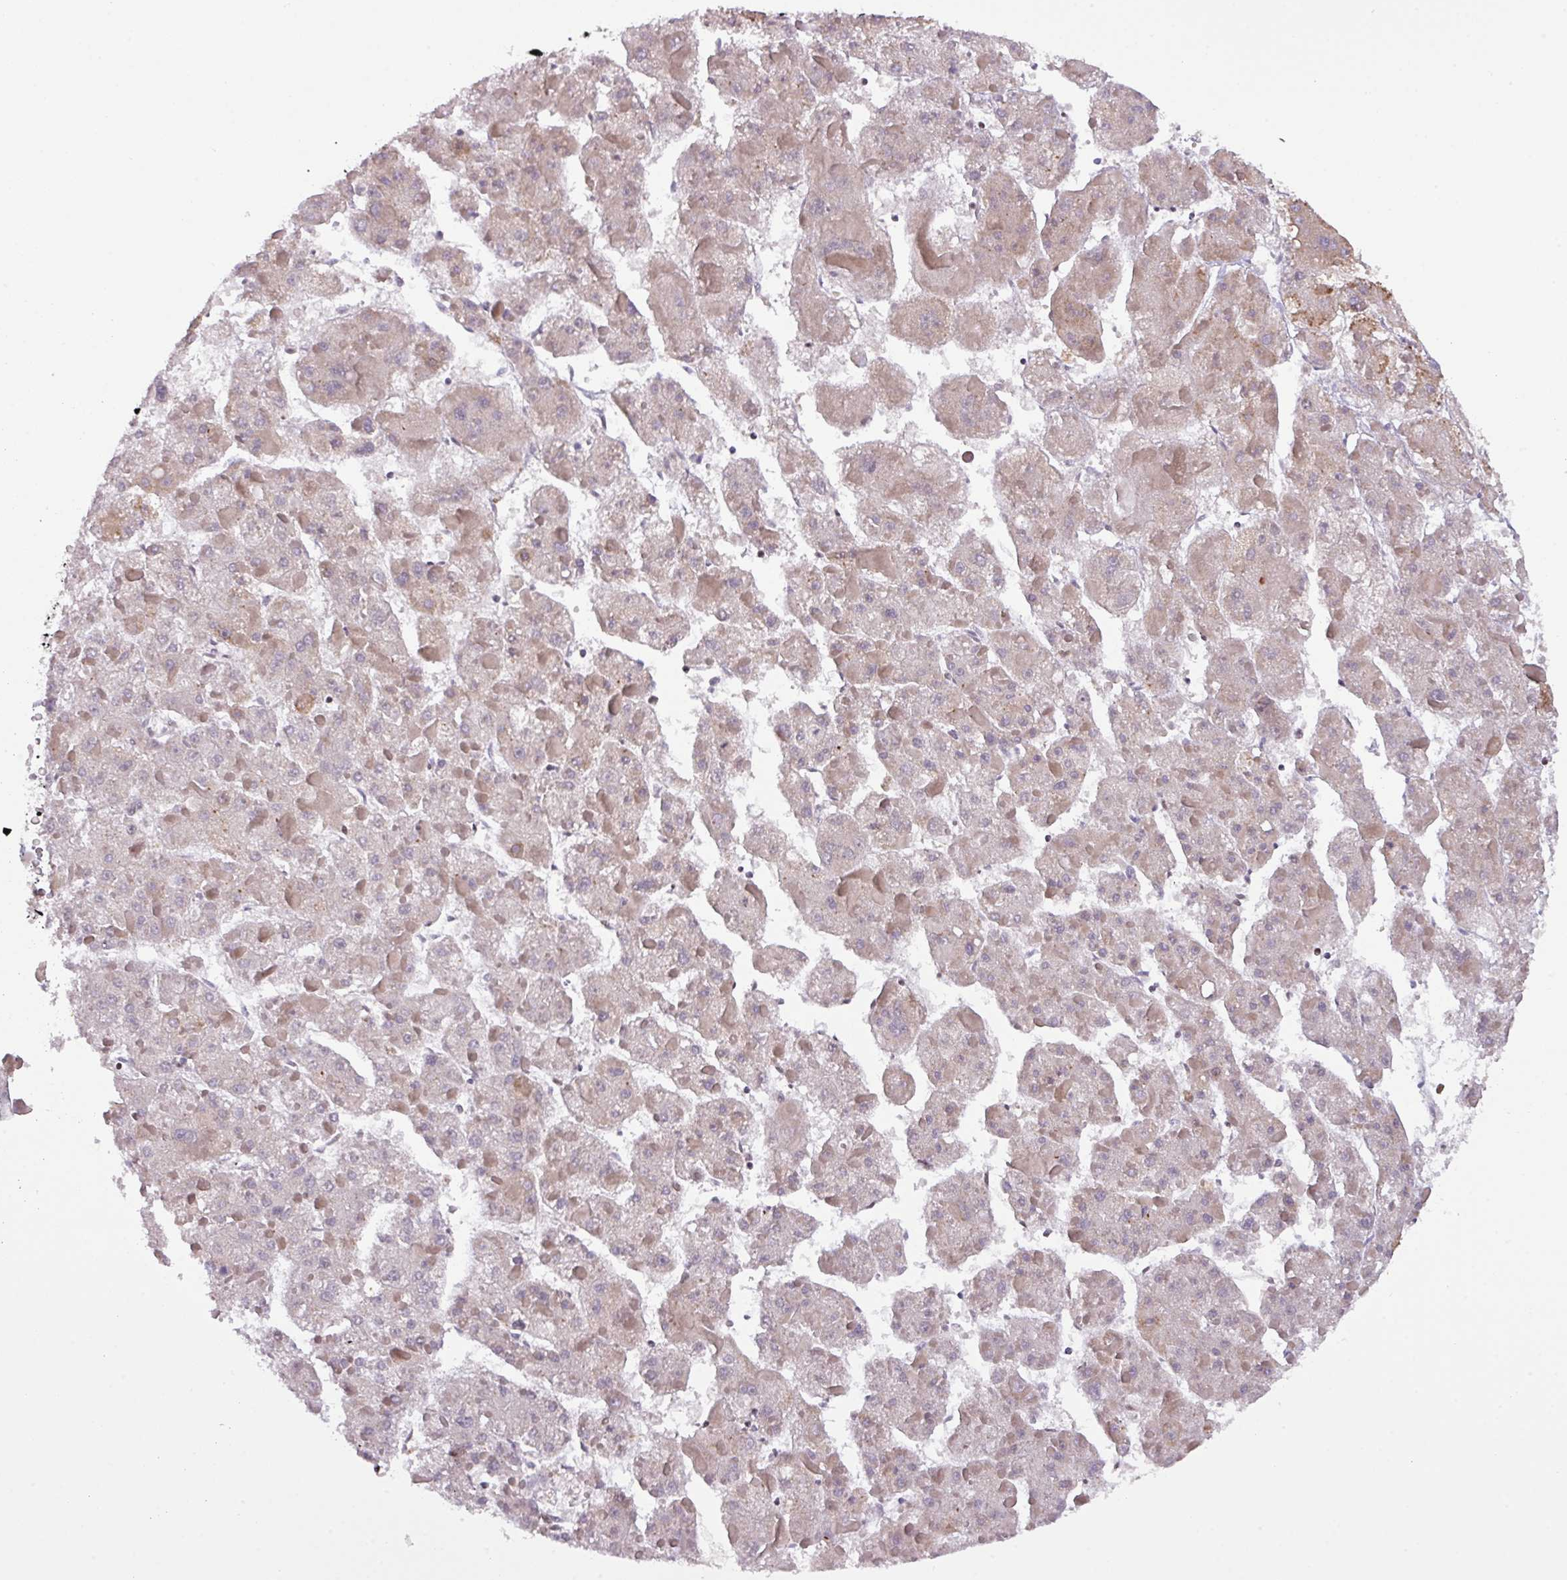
{"staining": {"intensity": "moderate", "quantity": "25%-75%", "location": "cytoplasmic/membranous"}, "tissue": "liver cancer", "cell_type": "Tumor cells", "image_type": "cancer", "snomed": [{"axis": "morphology", "description": "Carcinoma, Hepatocellular, NOS"}, {"axis": "topography", "description": "Liver"}], "caption": "Protein staining of liver hepatocellular carcinoma tissue displays moderate cytoplasmic/membranous expression in approximately 25%-75% of tumor cells.", "gene": "ZNF394", "patient": {"sex": "female", "age": 73}}